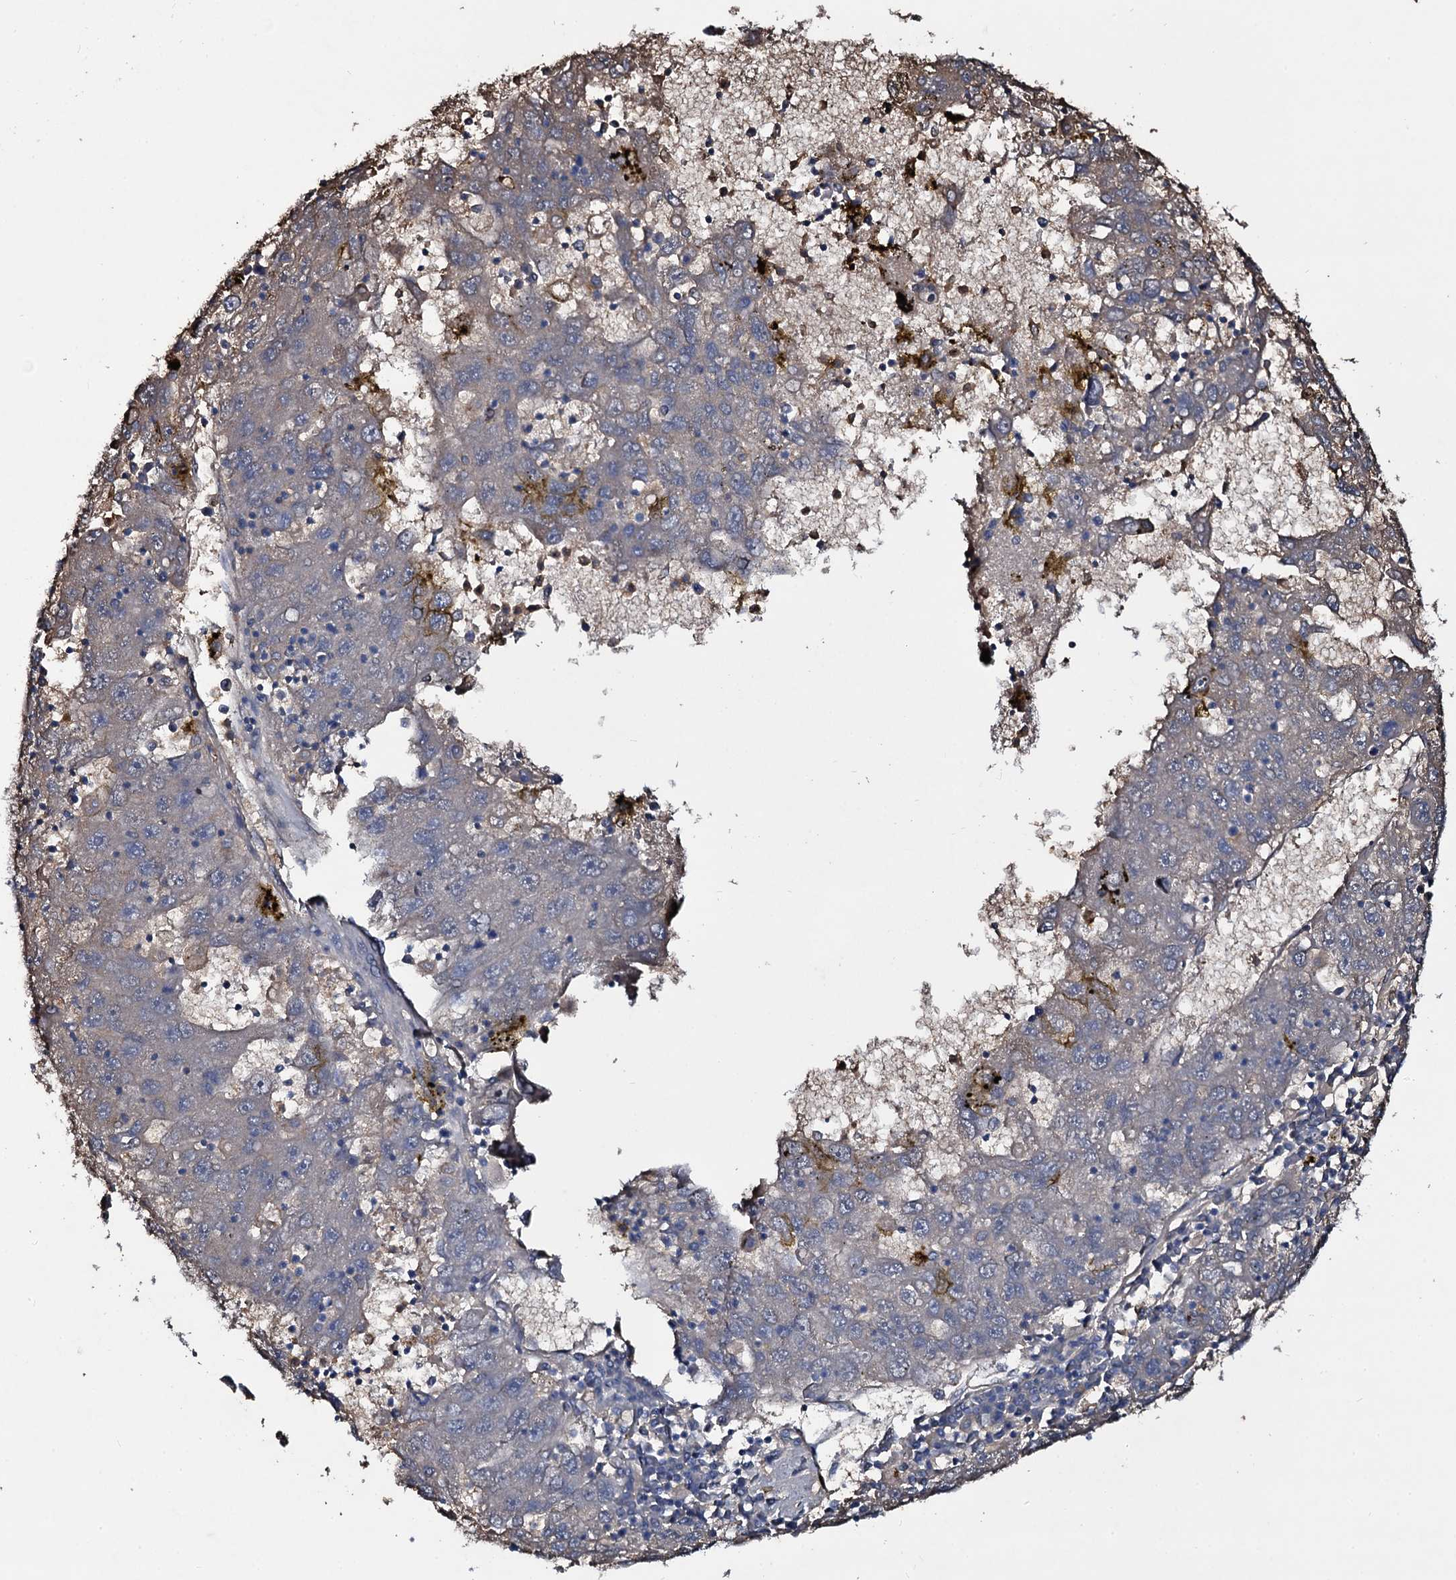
{"staining": {"intensity": "weak", "quantity": "<25%", "location": "cytoplasmic/membranous"}, "tissue": "liver cancer", "cell_type": "Tumor cells", "image_type": "cancer", "snomed": [{"axis": "morphology", "description": "Carcinoma, Hepatocellular, NOS"}, {"axis": "topography", "description": "Liver"}], "caption": "High magnification brightfield microscopy of liver hepatocellular carcinoma stained with DAB (3,3'-diaminobenzidine) (brown) and counterstained with hematoxylin (blue): tumor cells show no significant positivity.", "gene": "EDN1", "patient": {"sex": "male", "age": 49}}